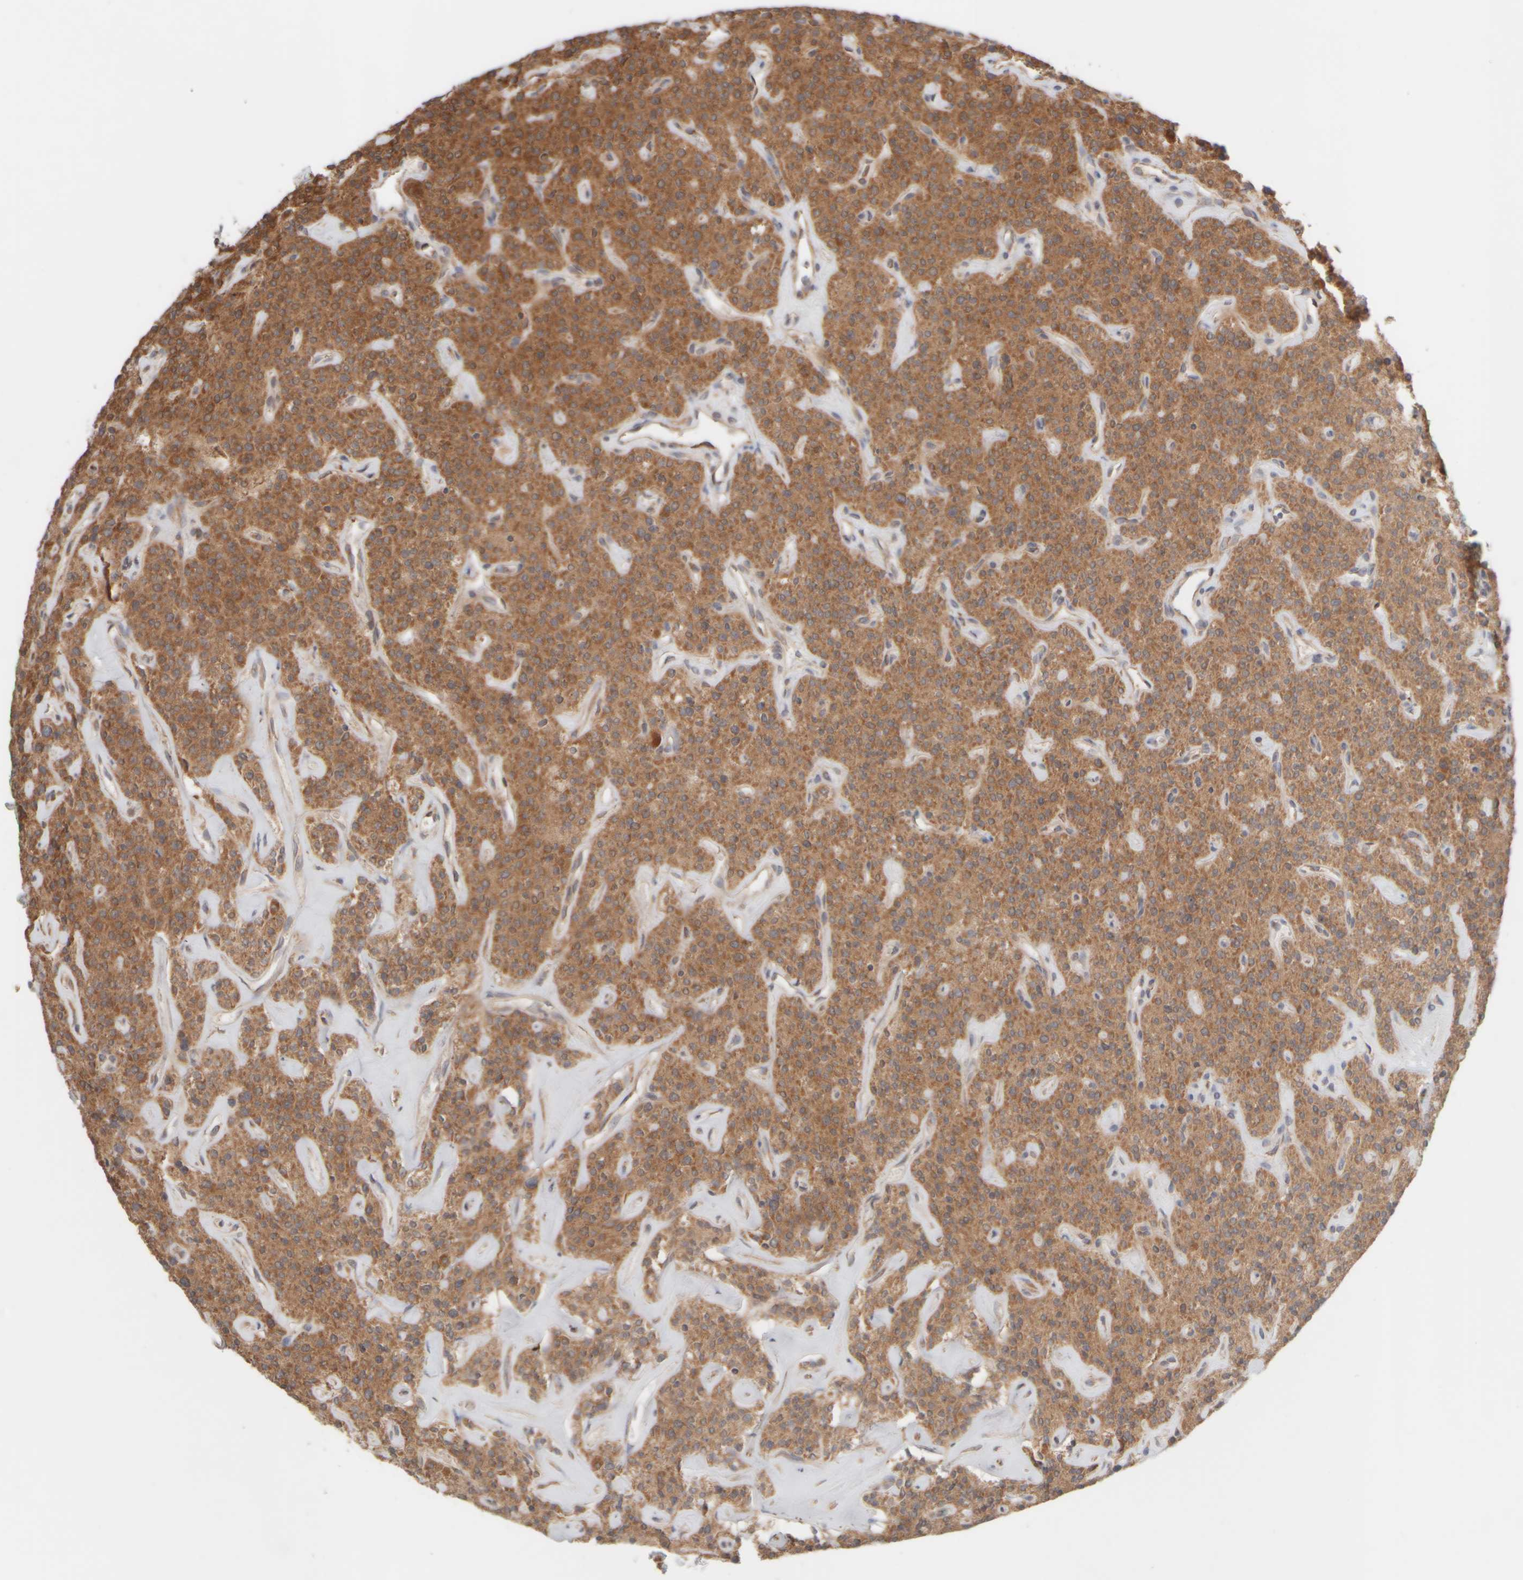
{"staining": {"intensity": "strong", "quantity": ">75%", "location": "cytoplasmic/membranous"}, "tissue": "parathyroid gland", "cell_type": "Glandular cells", "image_type": "normal", "snomed": [{"axis": "morphology", "description": "Normal tissue, NOS"}, {"axis": "topography", "description": "Parathyroid gland"}], "caption": "Immunohistochemical staining of normal human parathyroid gland reveals high levels of strong cytoplasmic/membranous positivity in about >75% of glandular cells.", "gene": "EIF2B3", "patient": {"sex": "male", "age": 46}}